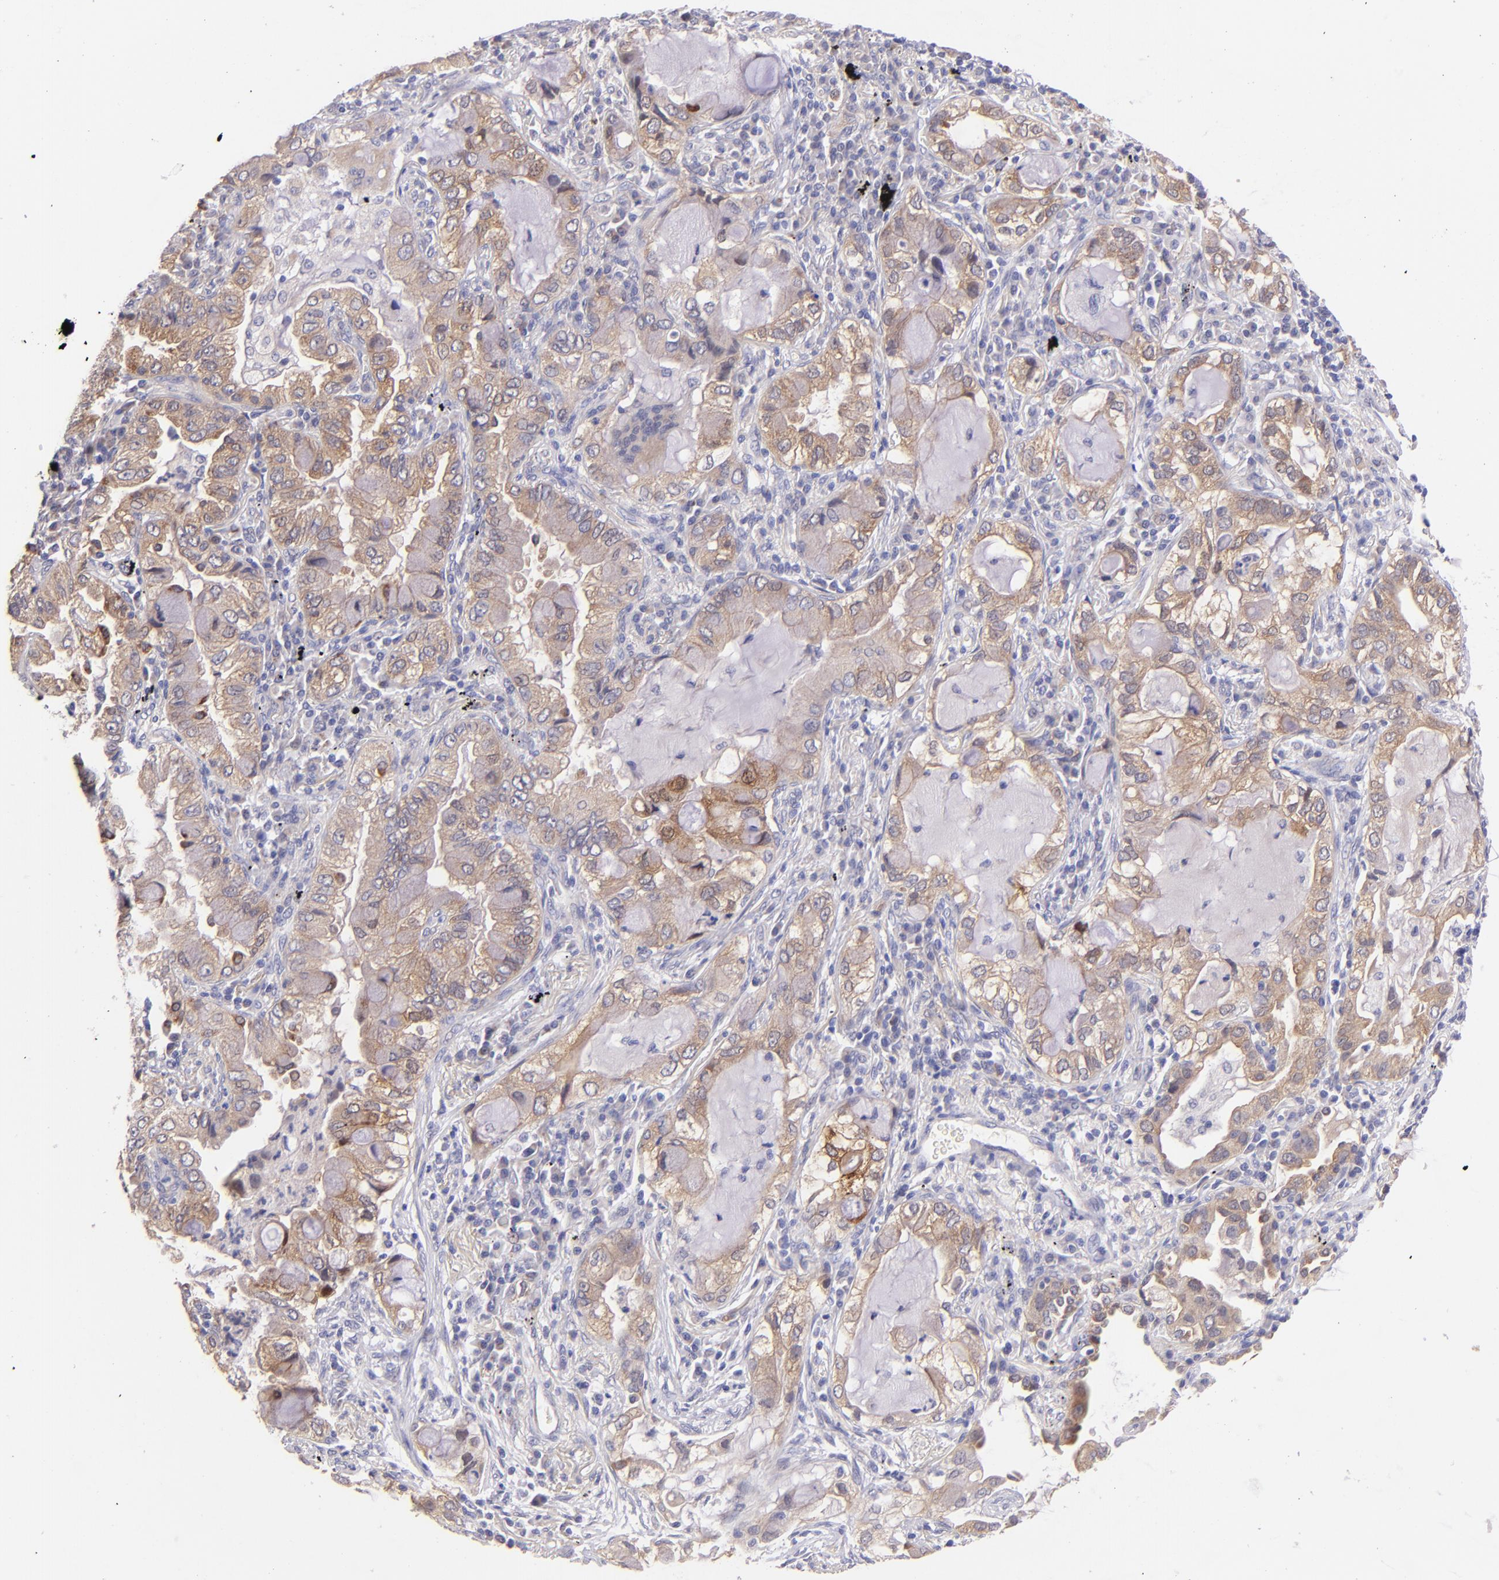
{"staining": {"intensity": "moderate", "quantity": ">75%", "location": "cytoplasmic/membranous"}, "tissue": "lung cancer", "cell_type": "Tumor cells", "image_type": "cancer", "snomed": [{"axis": "morphology", "description": "Adenocarcinoma, NOS"}, {"axis": "topography", "description": "Lung"}], "caption": "Lung adenocarcinoma was stained to show a protein in brown. There is medium levels of moderate cytoplasmic/membranous positivity in about >75% of tumor cells.", "gene": "SH2D4A", "patient": {"sex": "female", "age": 50}}